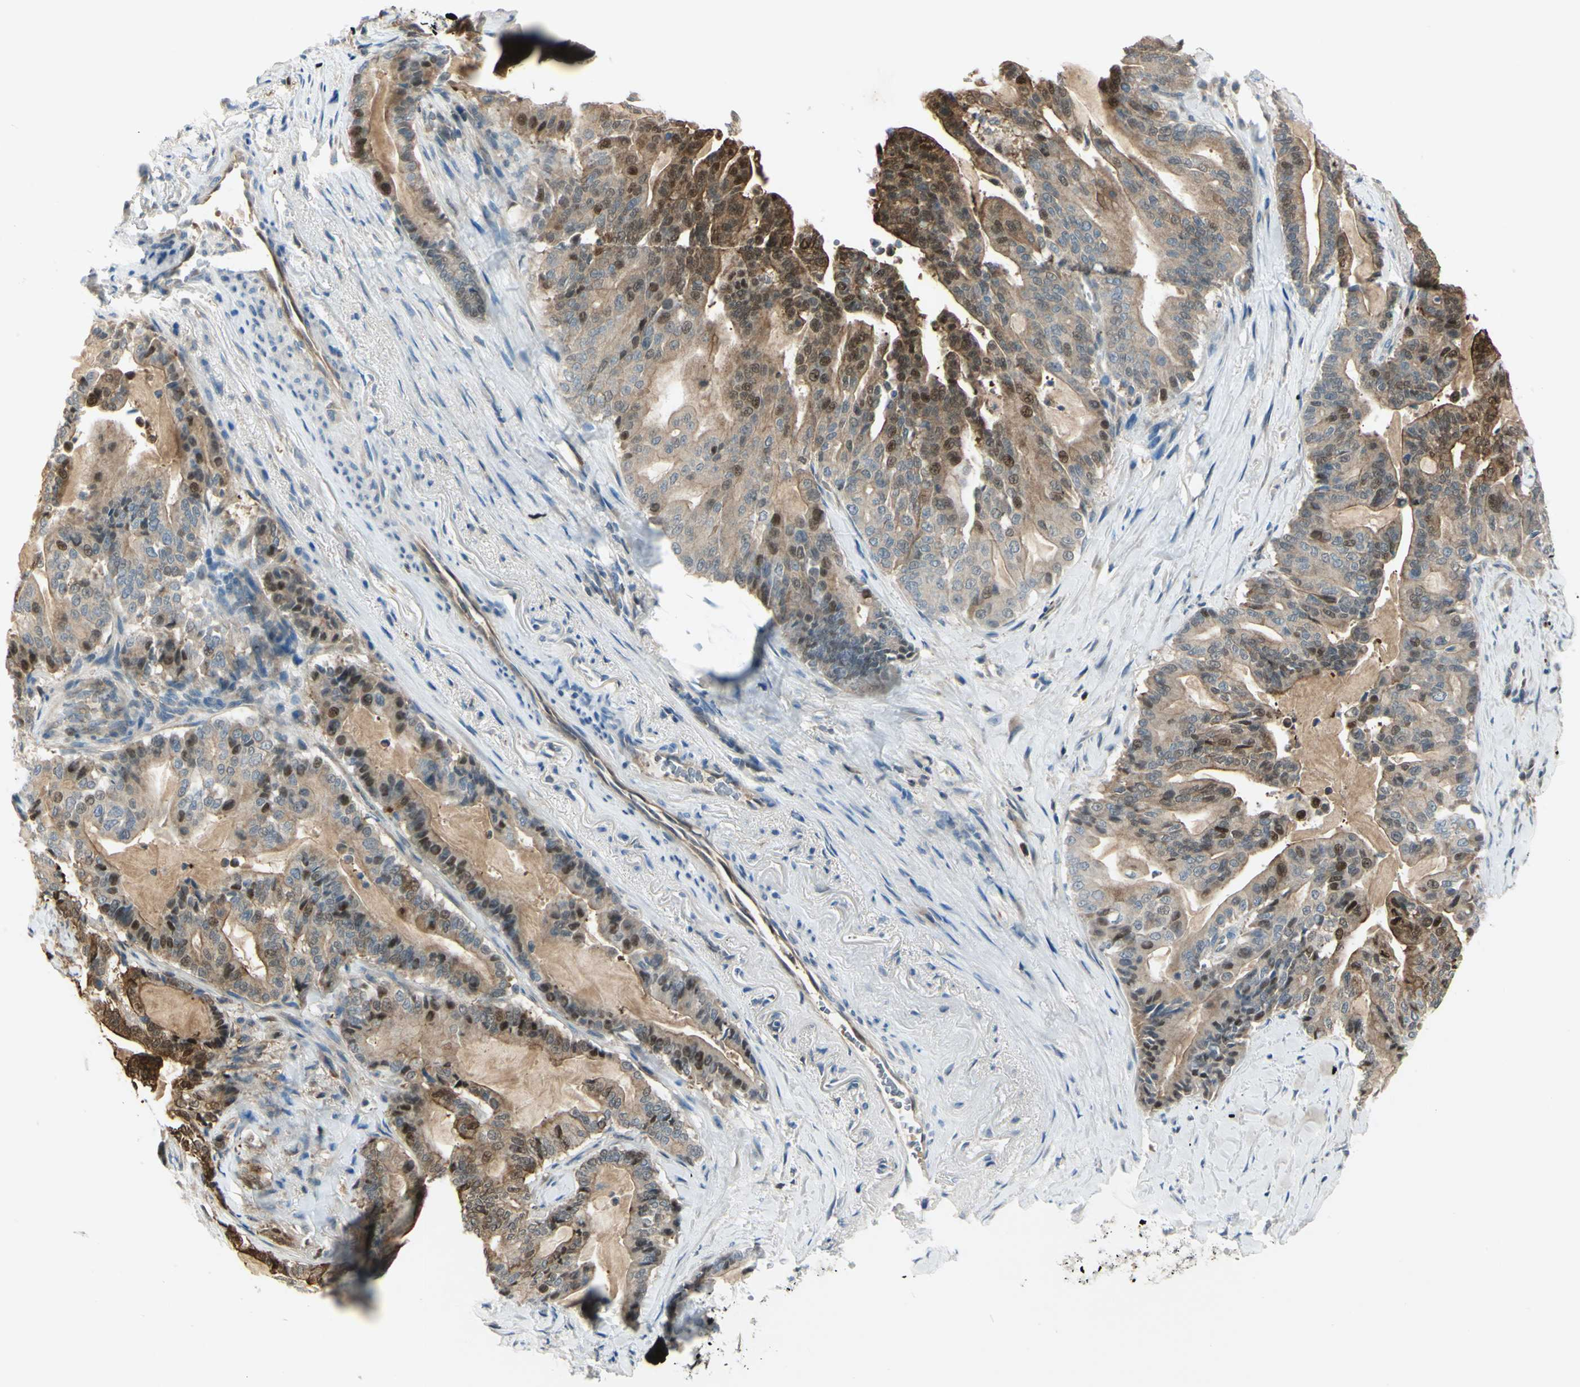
{"staining": {"intensity": "moderate", "quantity": "25%-75%", "location": "cytoplasmic/membranous,nuclear"}, "tissue": "pancreatic cancer", "cell_type": "Tumor cells", "image_type": "cancer", "snomed": [{"axis": "morphology", "description": "Adenocarcinoma, NOS"}, {"axis": "topography", "description": "Pancreas"}], "caption": "Immunohistochemistry of human pancreatic adenocarcinoma exhibits medium levels of moderate cytoplasmic/membranous and nuclear positivity in approximately 25%-75% of tumor cells.", "gene": "C1orf159", "patient": {"sex": "male", "age": 63}}